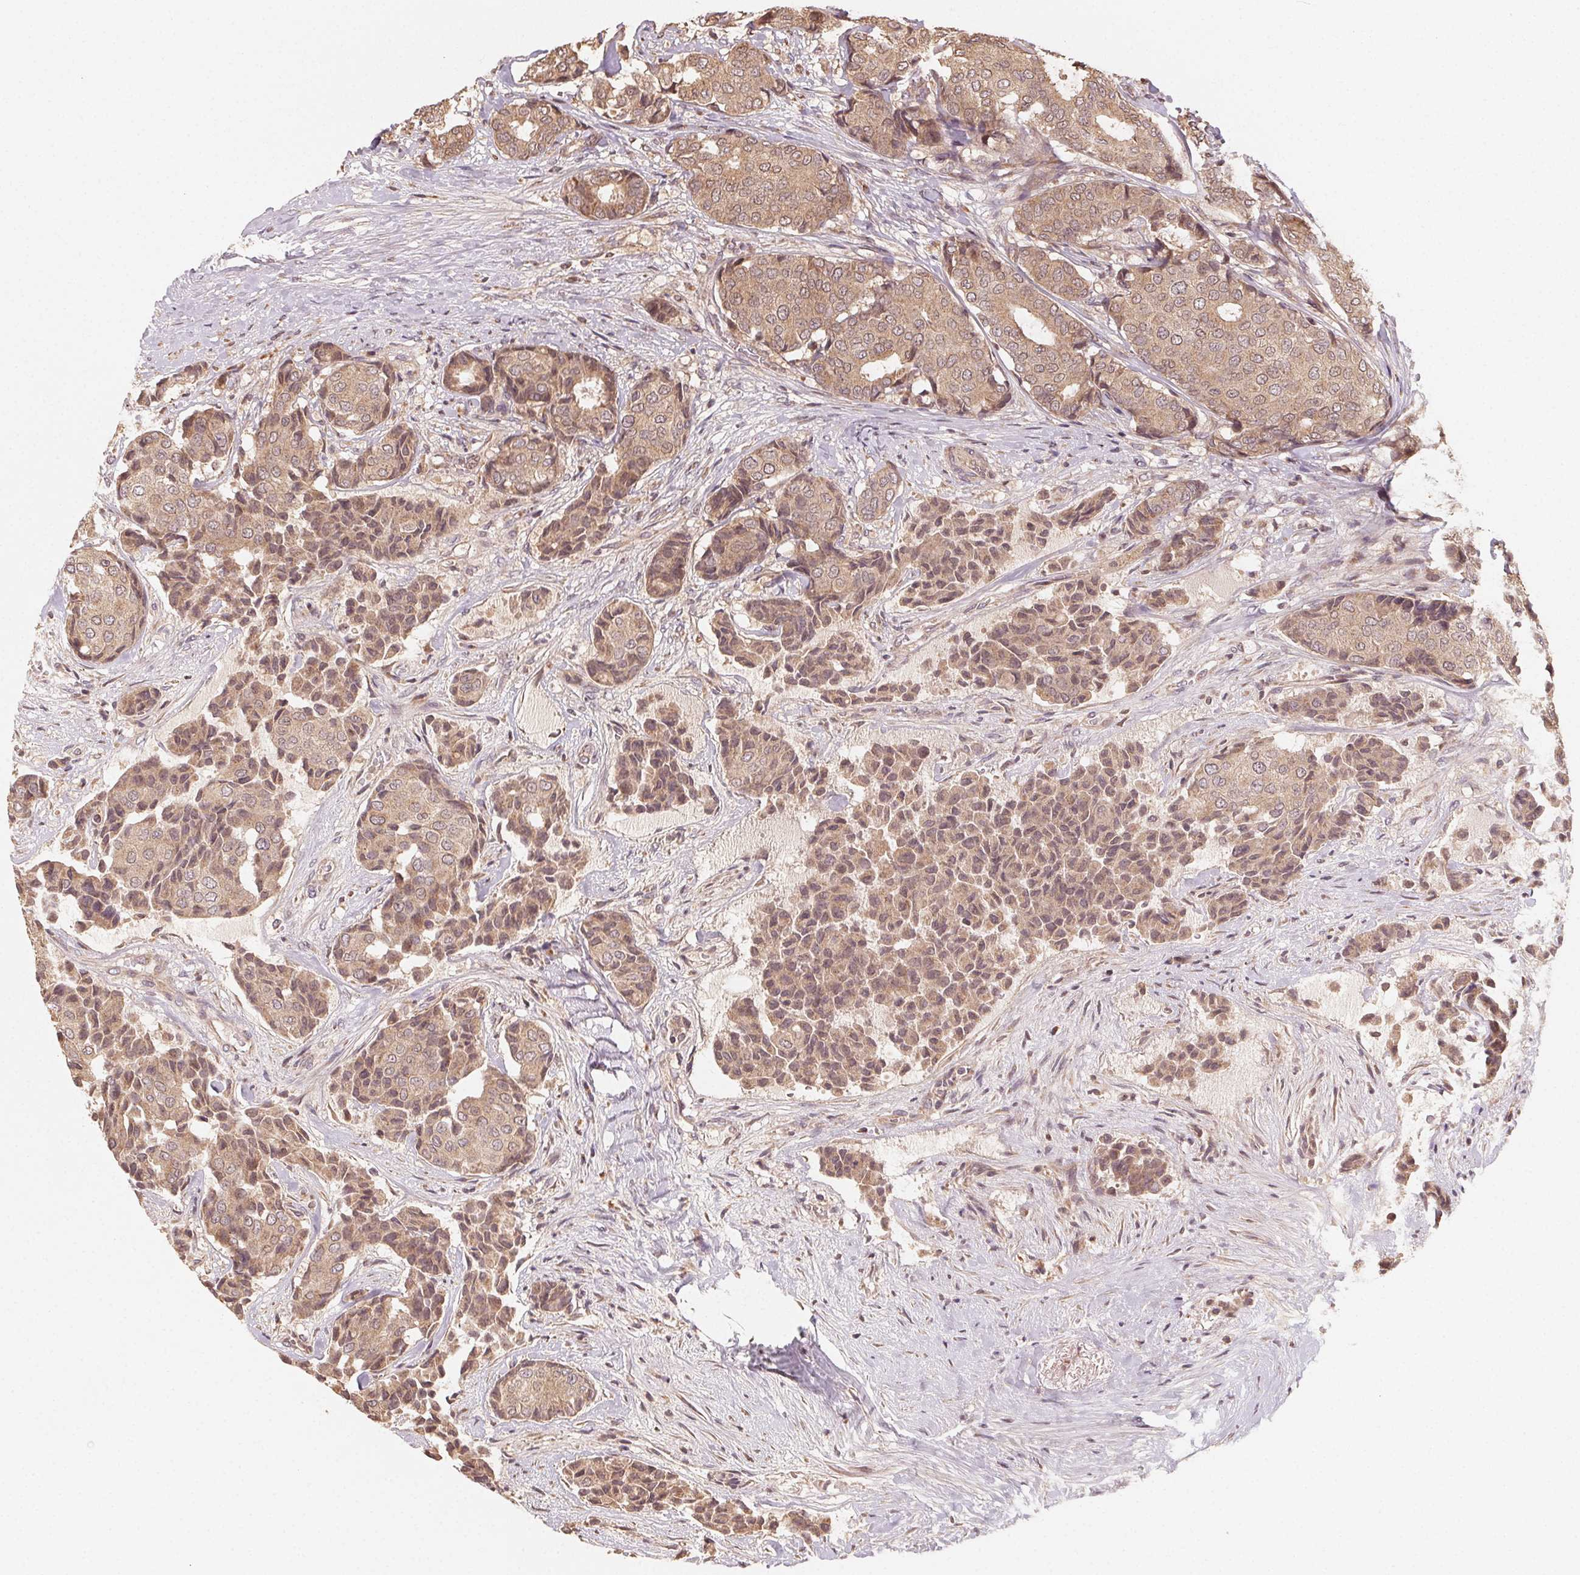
{"staining": {"intensity": "weak", "quantity": ">75%", "location": "cytoplasmic/membranous"}, "tissue": "breast cancer", "cell_type": "Tumor cells", "image_type": "cancer", "snomed": [{"axis": "morphology", "description": "Duct carcinoma"}, {"axis": "topography", "description": "Breast"}], "caption": "High-power microscopy captured an immunohistochemistry (IHC) photomicrograph of breast invasive ductal carcinoma, revealing weak cytoplasmic/membranous positivity in approximately >75% of tumor cells.", "gene": "WBP2", "patient": {"sex": "female", "age": 75}}